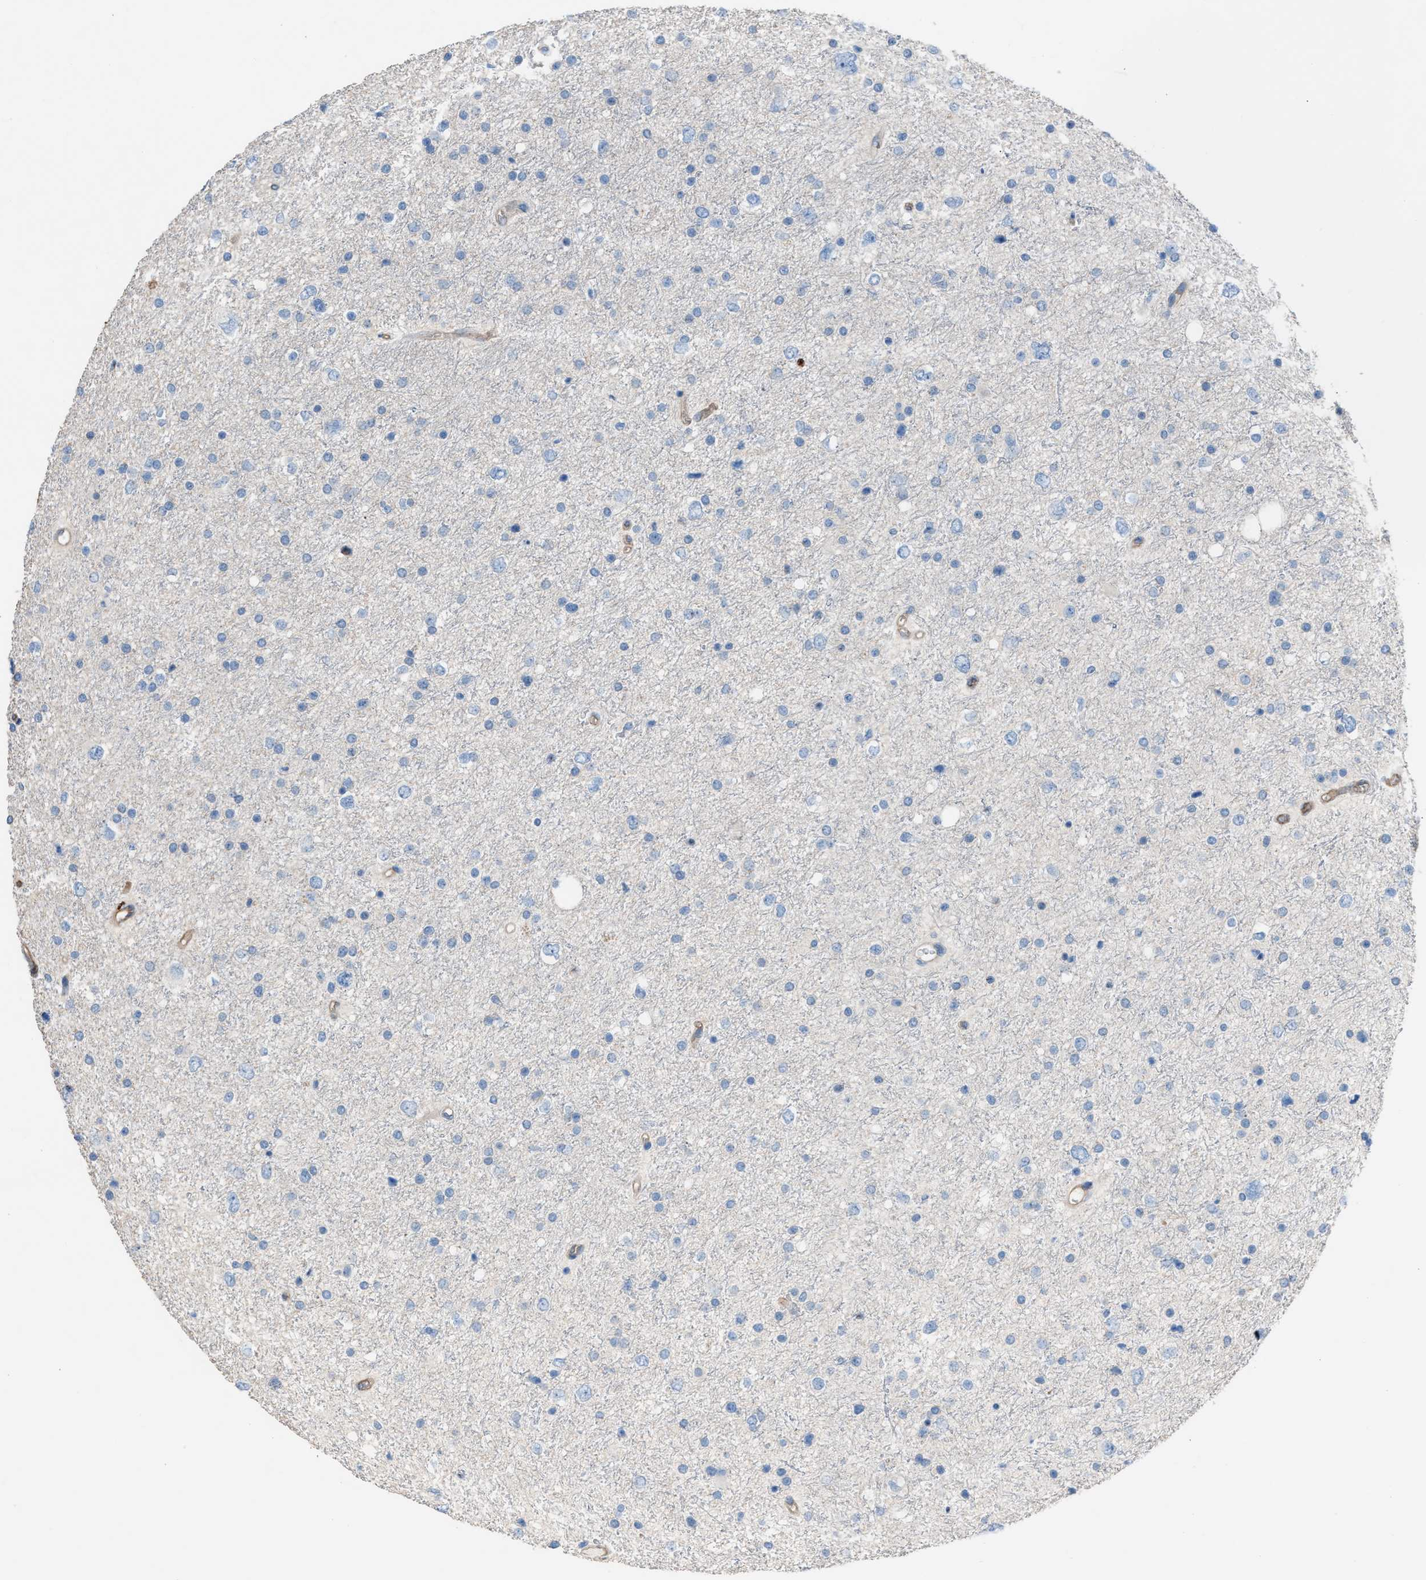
{"staining": {"intensity": "negative", "quantity": "none", "location": "none"}, "tissue": "glioma", "cell_type": "Tumor cells", "image_type": "cancer", "snomed": [{"axis": "morphology", "description": "Glioma, malignant, Low grade"}, {"axis": "topography", "description": "Brain"}], "caption": "Immunohistochemical staining of human glioma reveals no significant expression in tumor cells.", "gene": "DYSF", "patient": {"sex": "female", "age": 37}}